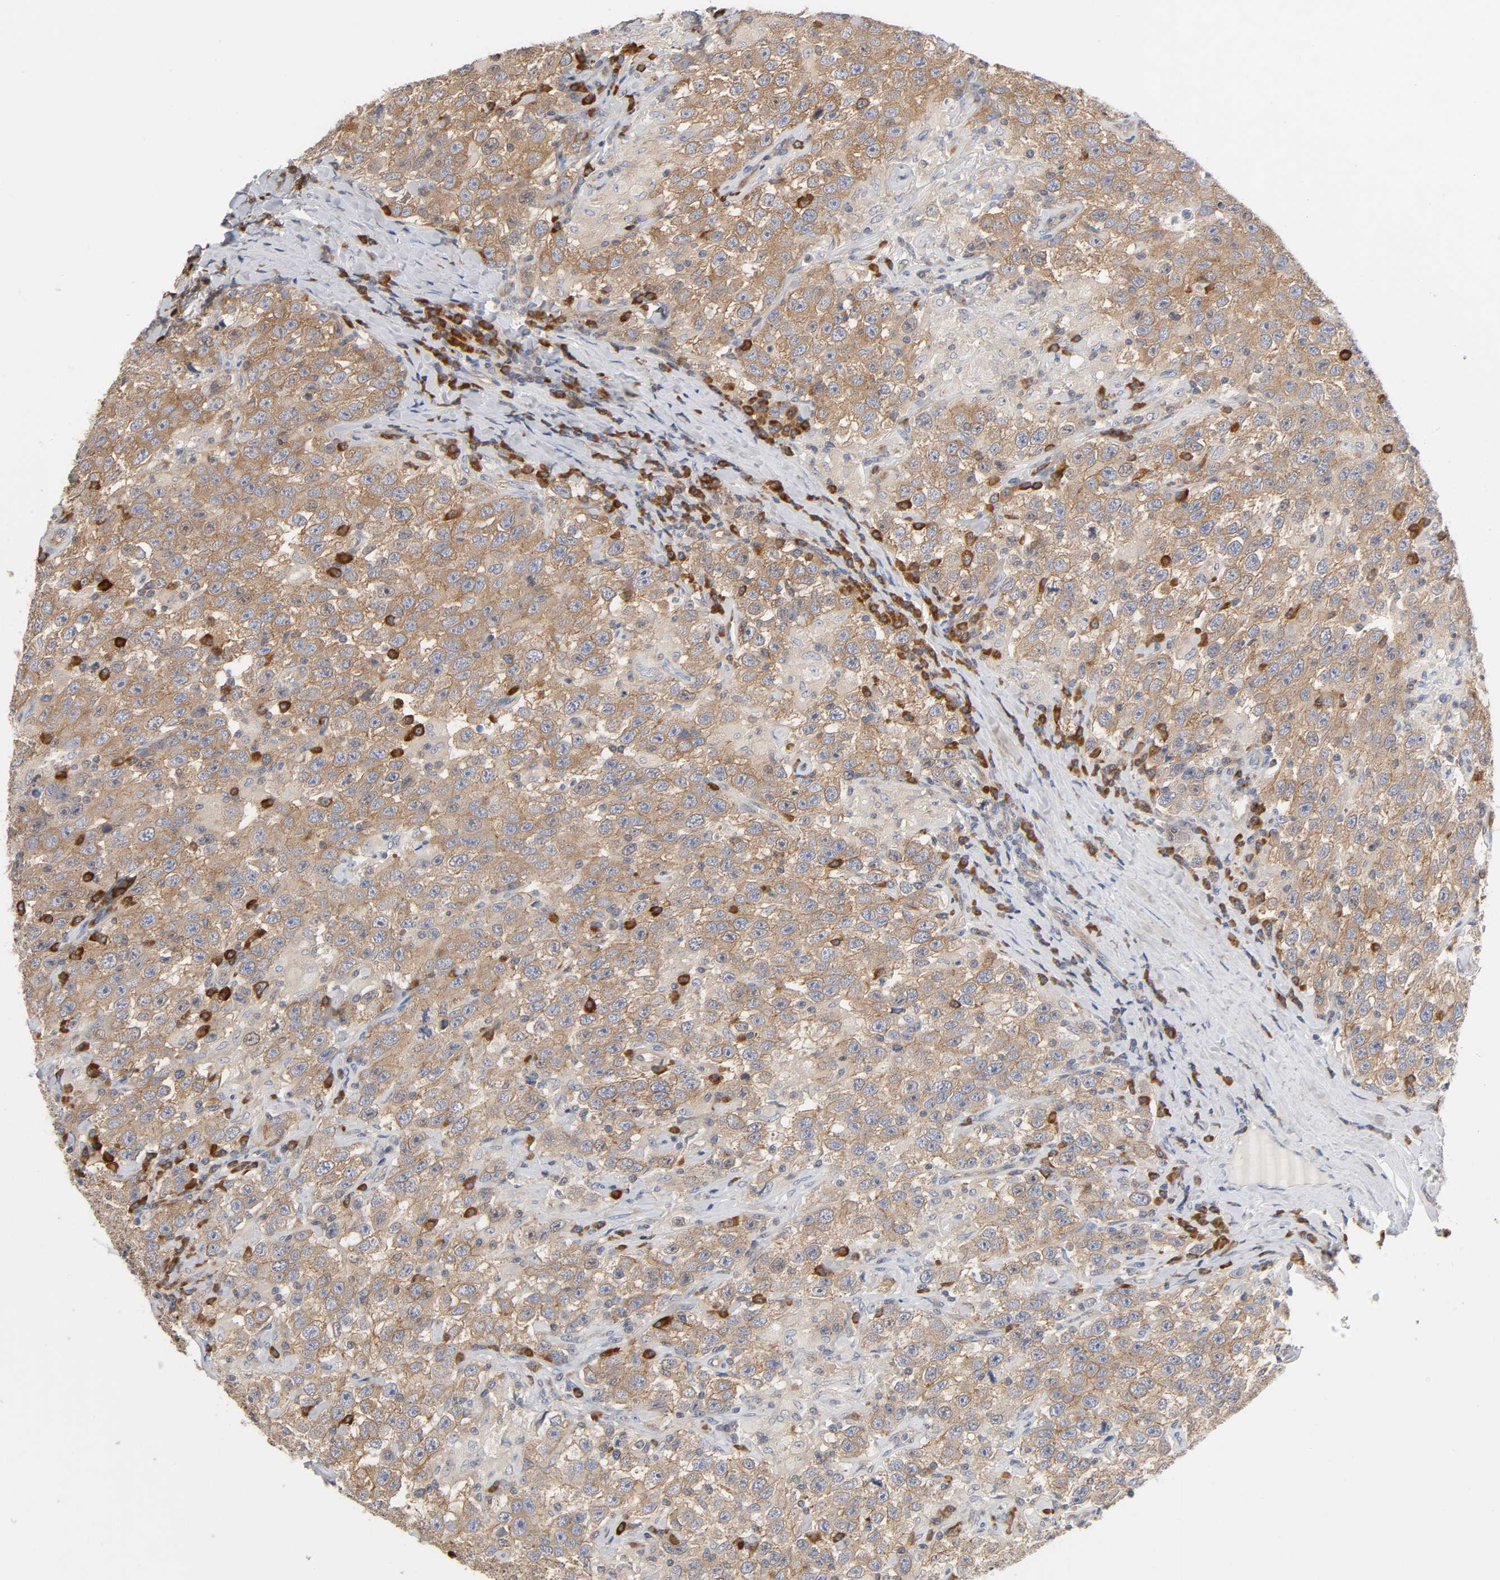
{"staining": {"intensity": "weak", "quantity": ">75%", "location": "cytoplasmic/membranous"}, "tissue": "testis cancer", "cell_type": "Tumor cells", "image_type": "cancer", "snomed": [{"axis": "morphology", "description": "Seminoma, NOS"}, {"axis": "topography", "description": "Testis"}], "caption": "Testis seminoma was stained to show a protein in brown. There is low levels of weak cytoplasmic/membranous staining in approximately >75% of tumor cells.", "gene": "SCHIP1", "patient": {"sex": "male", "age": 41}}